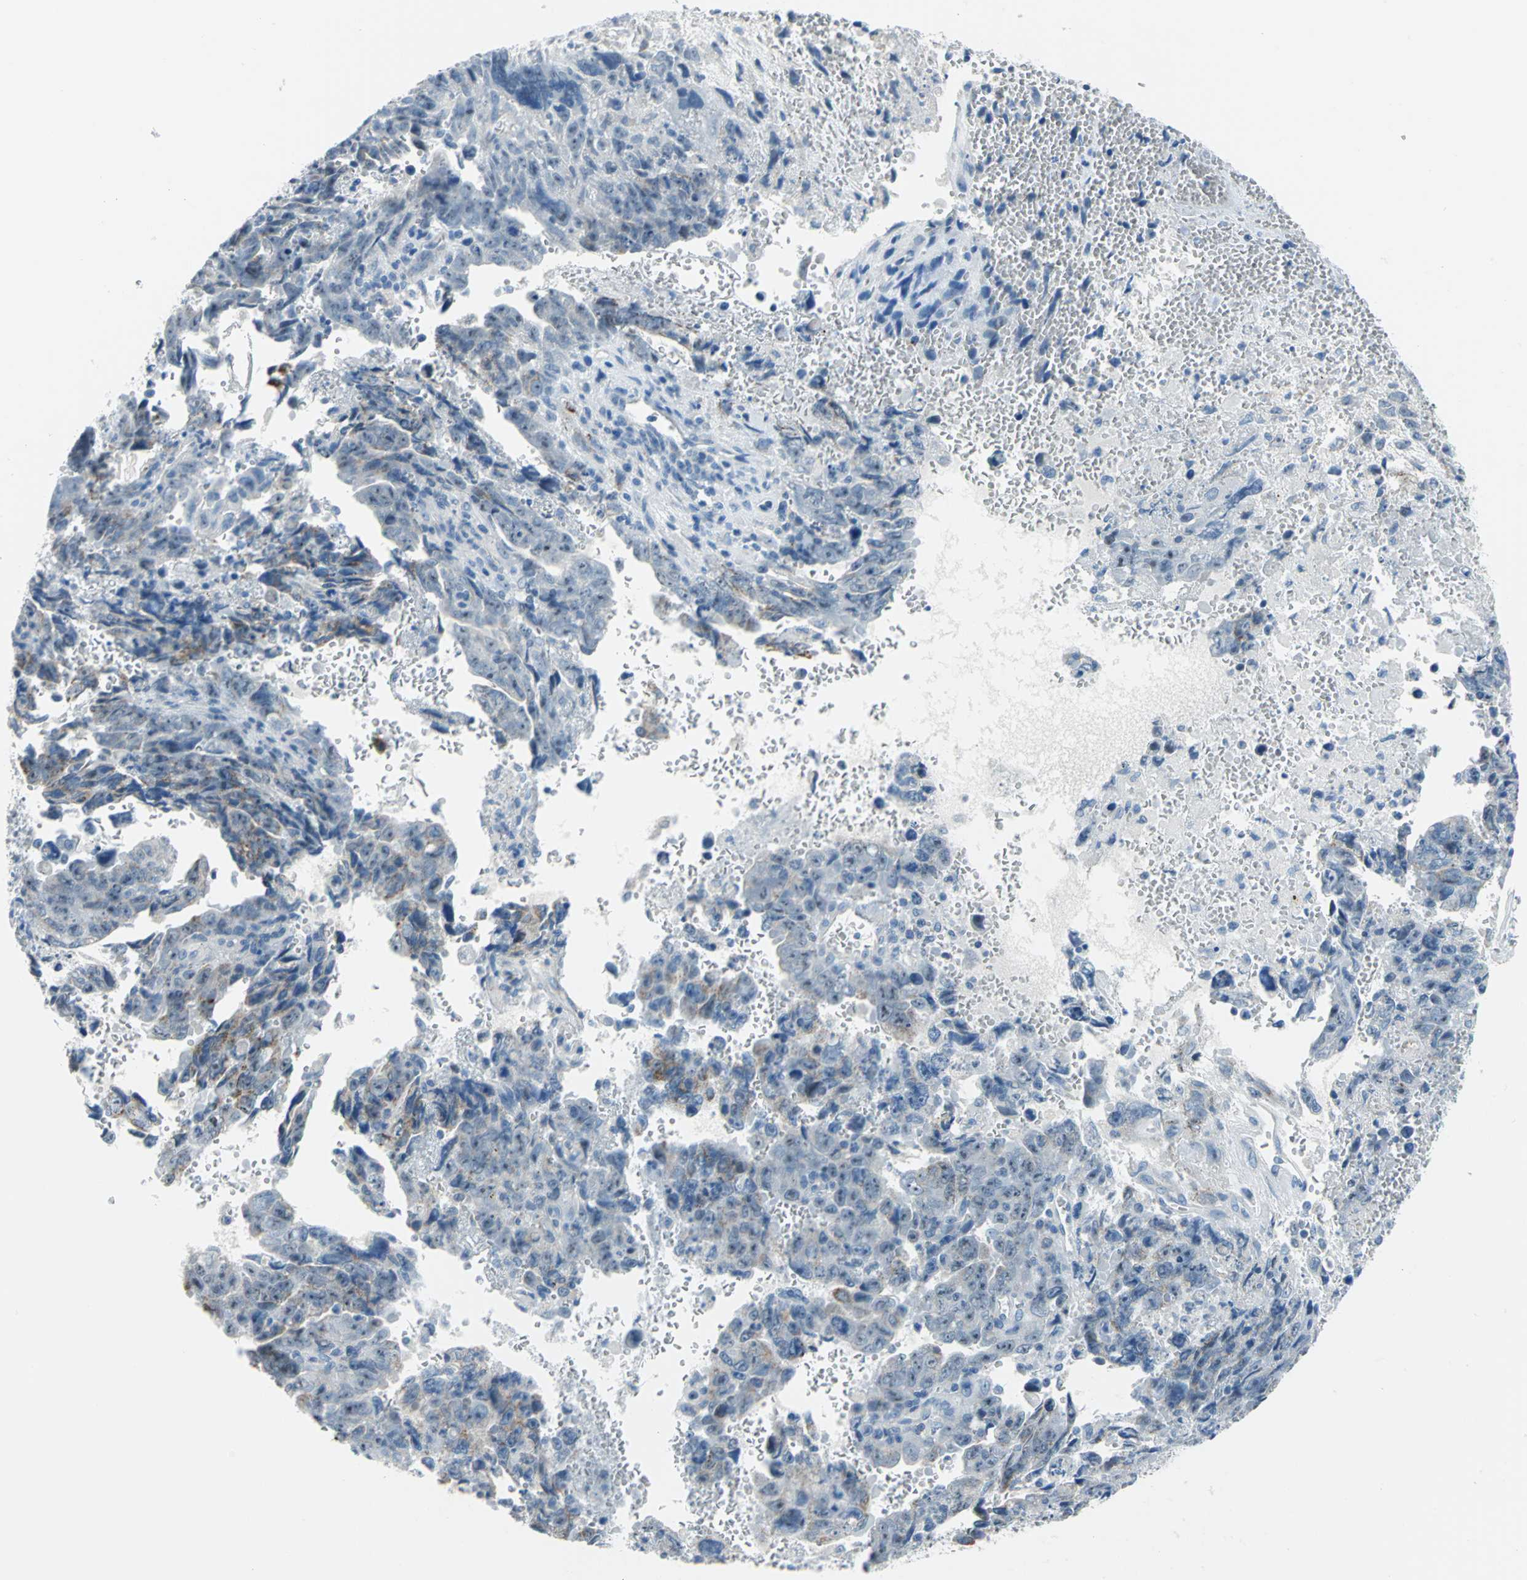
{"staining": {"intensity": "moderate", "quantity": "<25%", "location": "cytoplasmic/membranous"}, "tissue": "testis cancer", "cell_type": "Tumor cells", "image_type": "cancer", "snomed": [{"axis": "morphology", "description": "Carcinoma, Embryonal, NOS"}, {"axis": "topography", "description": "Testis"}], "caption": "Immunohistochemical staining of testis embryonal carcinoma exhibits low levels of moderate cytoplasmic/membranous positivity in about <25% of tumor cells.", "gene": "MUC4", "patient": {"sex": "male", "age": 28}}